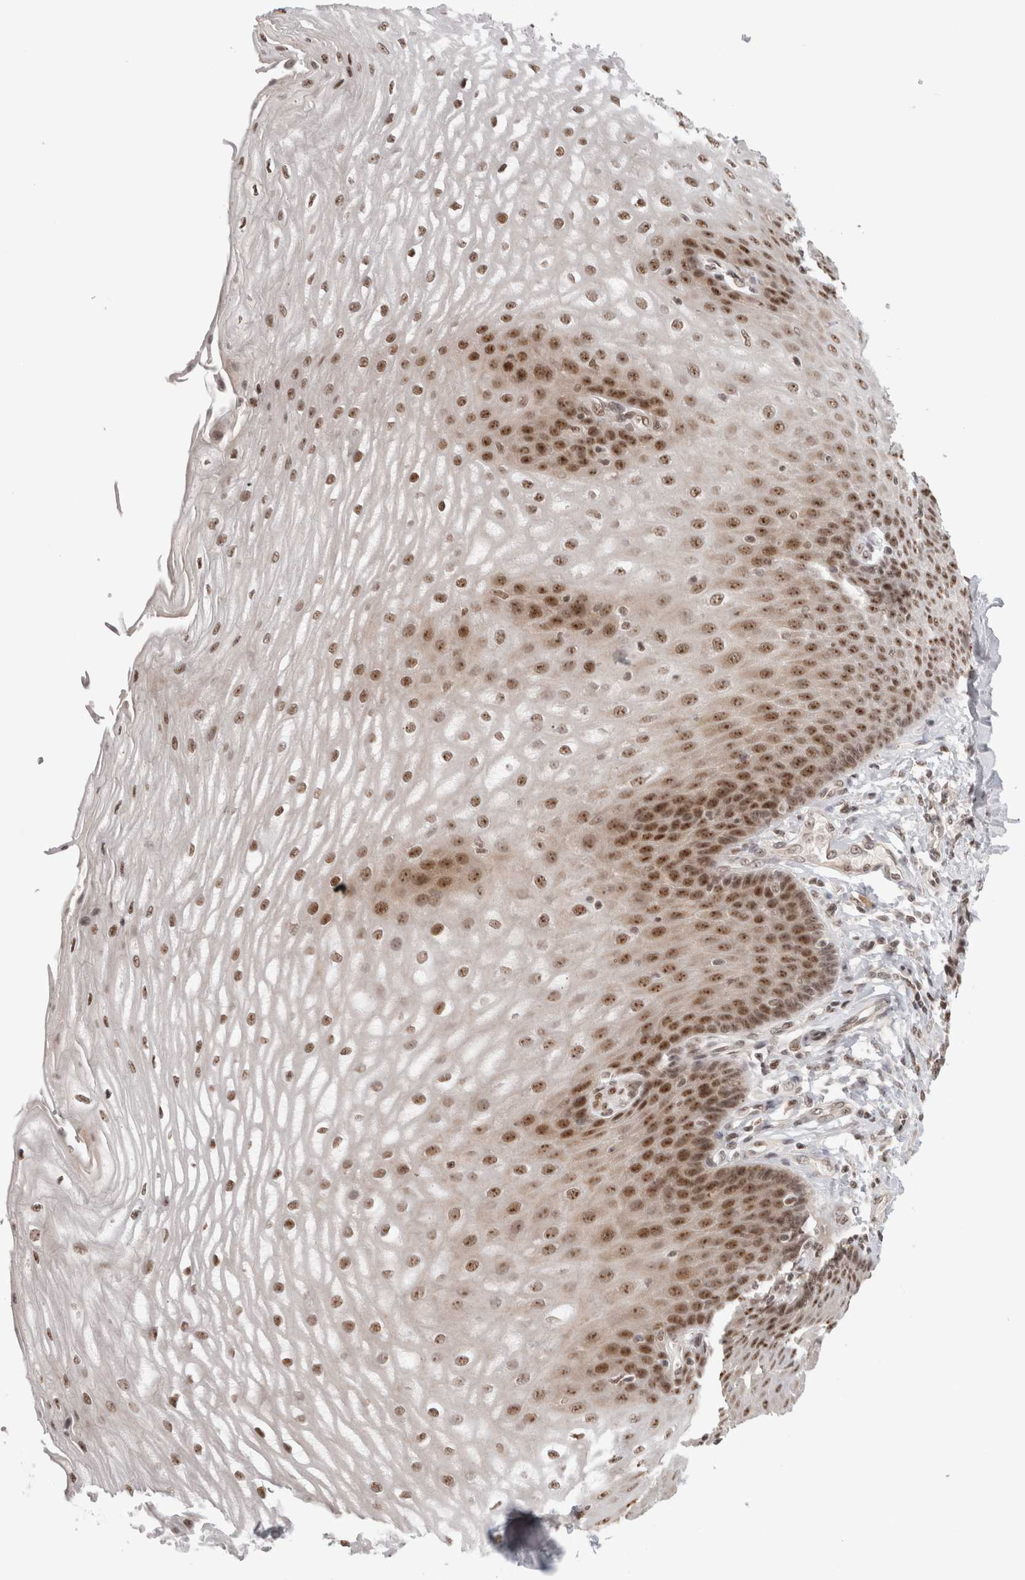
{"staining": {"intensity": "strong", "quantity": ">75%", "location": "nuclear"}, "tissue": "esophagus", "cell_type": "Squamous epithelial cells", "image_type": "normal", "snomed": [{"axis": "morphology", "description": "Normal tissue, NOS"}, {"axis": "topography", "description": "Esophagus"}], "caption": "Immunohistochemistry (IHC) image of unremarkable human esophagus stained for a protein (brown), which shows high levels of strong nuclear positivity in about >75% of squamous epithelial cells.", "gene": "EBNA1BP2", "patient": {"sex": "male", "age": 54}}